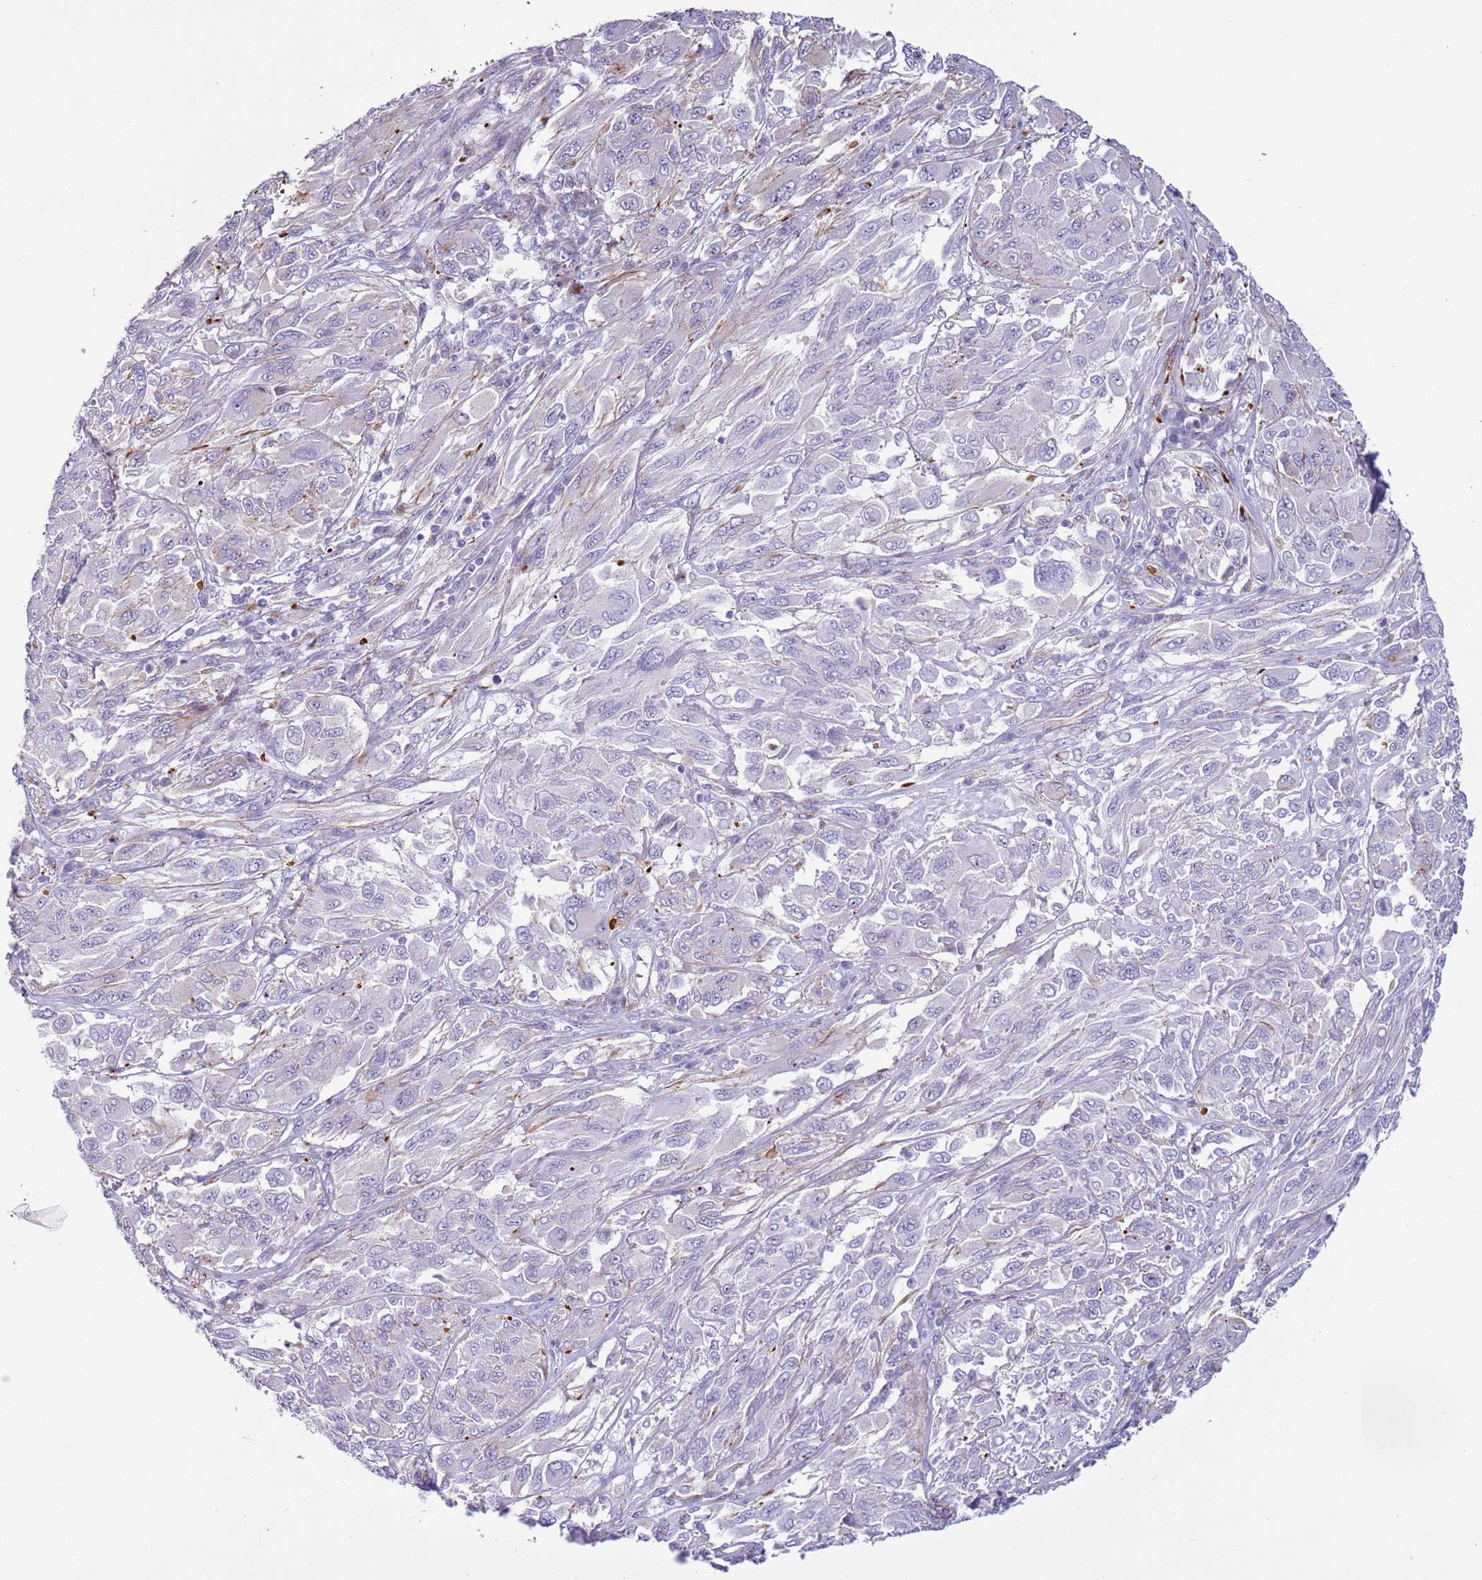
{"staining": {"intensity": "negative", "quantity": "none", "location": "none"}, "tissue": "melanoma", "cell_type": "Tumor cells", "image_type": "cancer", "snomed": [{"axis": "morphology", "description": "Malignant melanoma, NOS"}, {"axis": "topography", "description": "Skin"}], "caption": "A histopathology image of human malignant melanoma is negative for staining in tumor cells.", "gene": "HEATR1", "patient": {"sex": "female", "age": 91}}